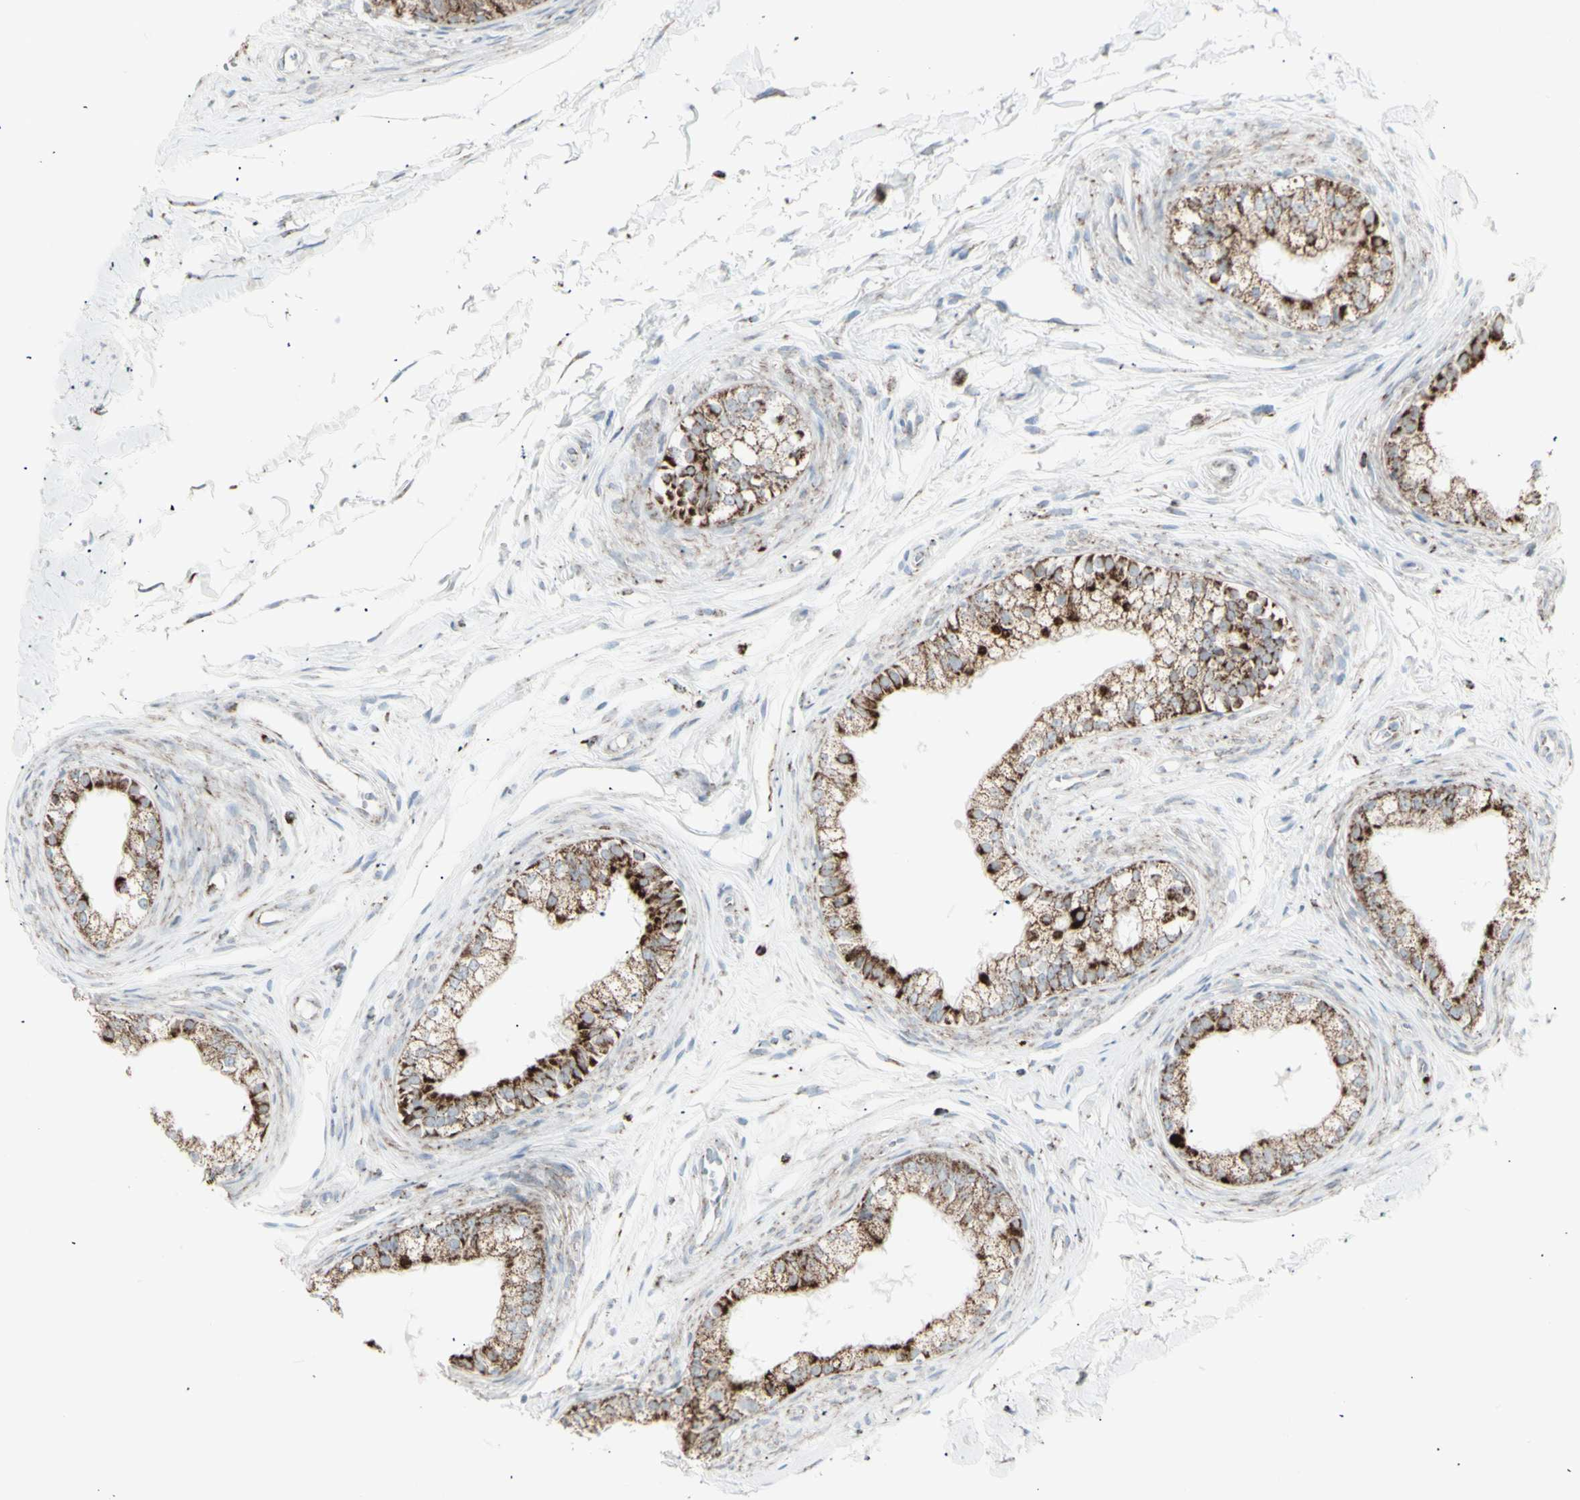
{"staining": {"intensity": "strong", "quantity": ">75%", "location": "cytoplasmic/membranous"}, "tissue": "epididymis", "cell_type": "Glandular cells", "image_type": "normal", "snomed": [{"axis": "morphology", "description": "Normal tissue, NOS"}, {"axis": "topography", "description": "Epididymis"}], "caption": "Protein analysis of unremarkable epididymis demonstrates strong cytoplasmic/membranous staining in about >75% of glandular cells.", "gene": "PLGRKT", "patient": {"sex": "male", "age": 56}}